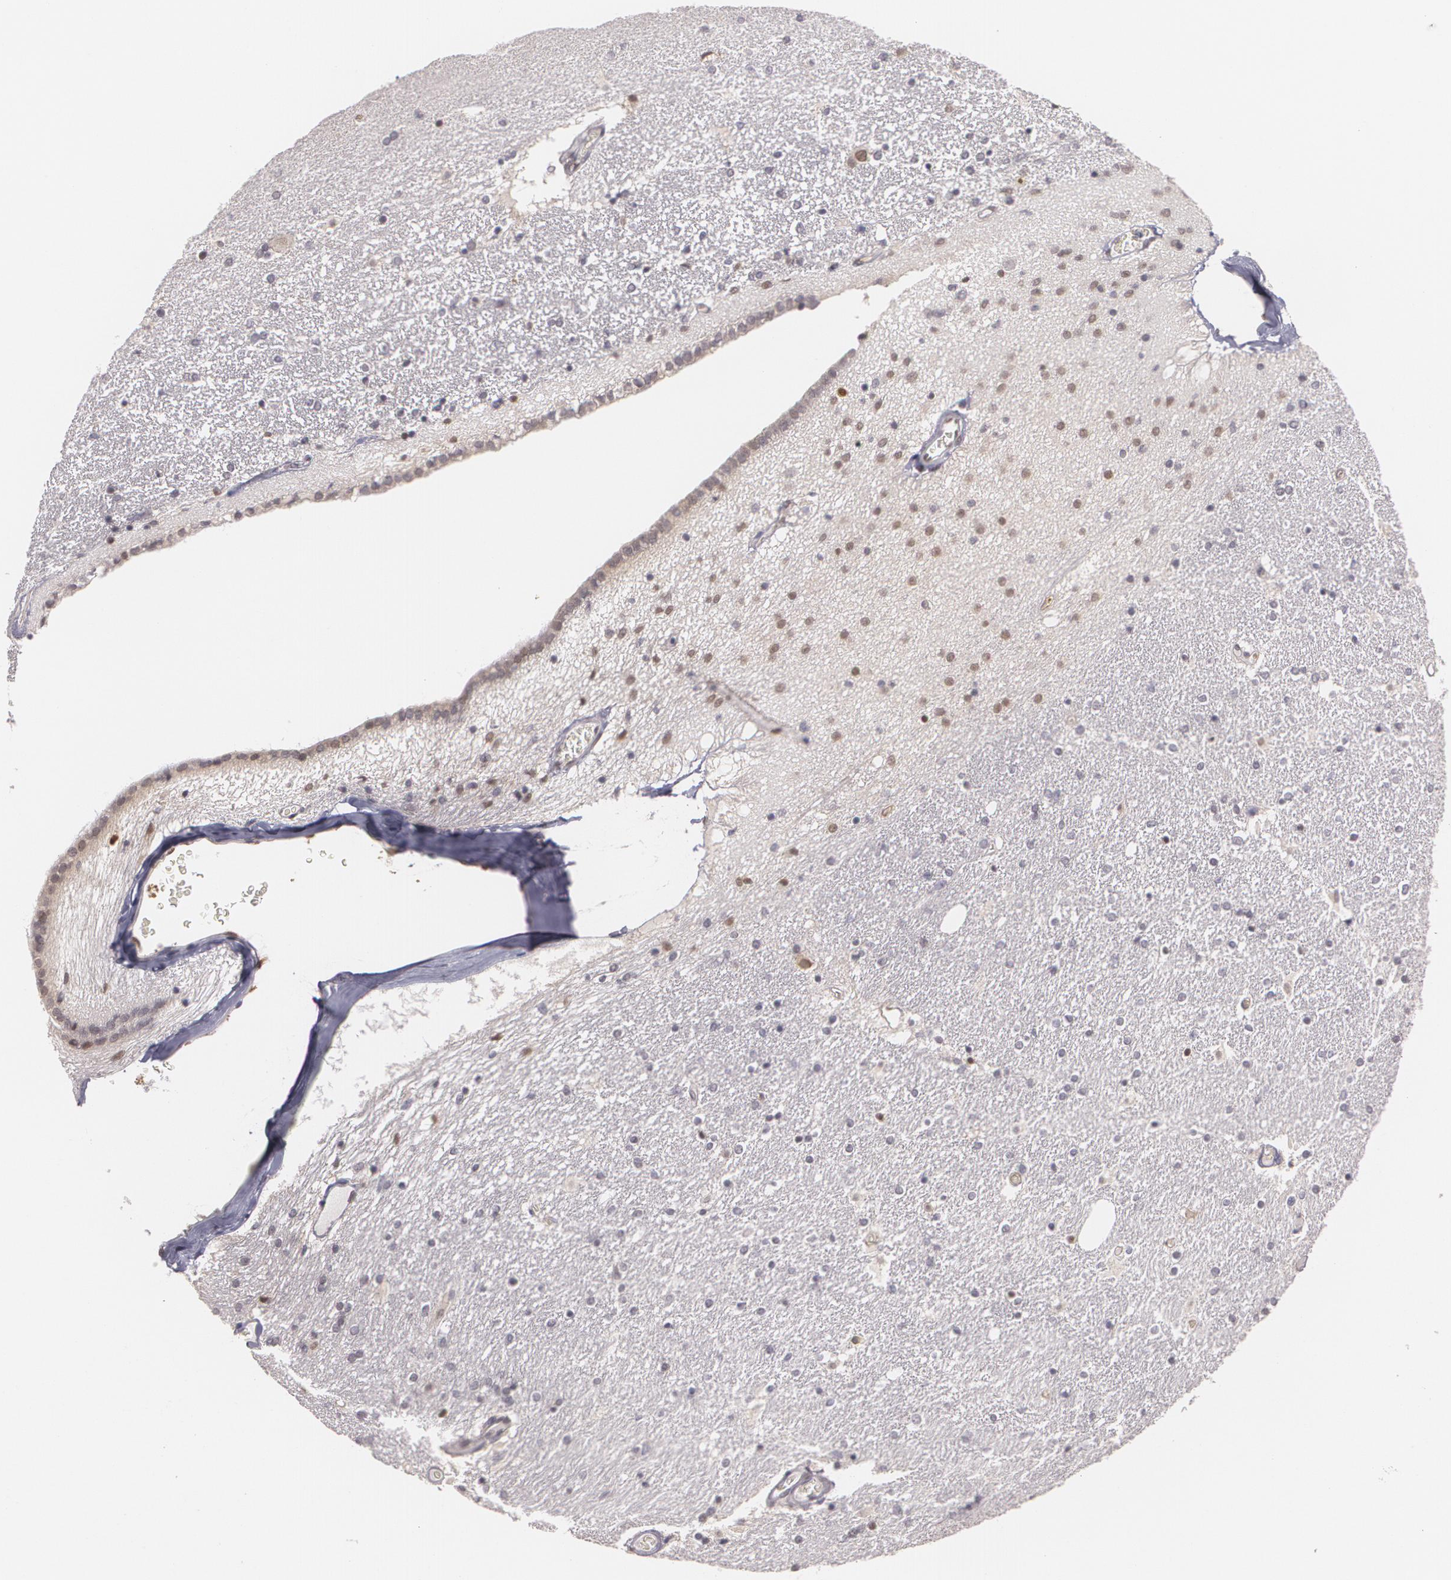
{"staining": {"intensity": "weak", "quantity": "<25%", "location": "nuclear"}, "tissue": "hippocampus", "cell_type": "Glial cells", "image_type": "normal", "snomed": [{"axis": "morphology", "description": "Normal tissue, NOS"}, {"axis": "topography", "description": "Hippocampus"}], "caption": "The photomicrograph reveals no significant expression in glial cells of hippocampus. (Immunohistochemistry, brightfield microscopy, high magnification).", "gene": "ZBTB16", "patient": {"sex": "female", "age": 54}}